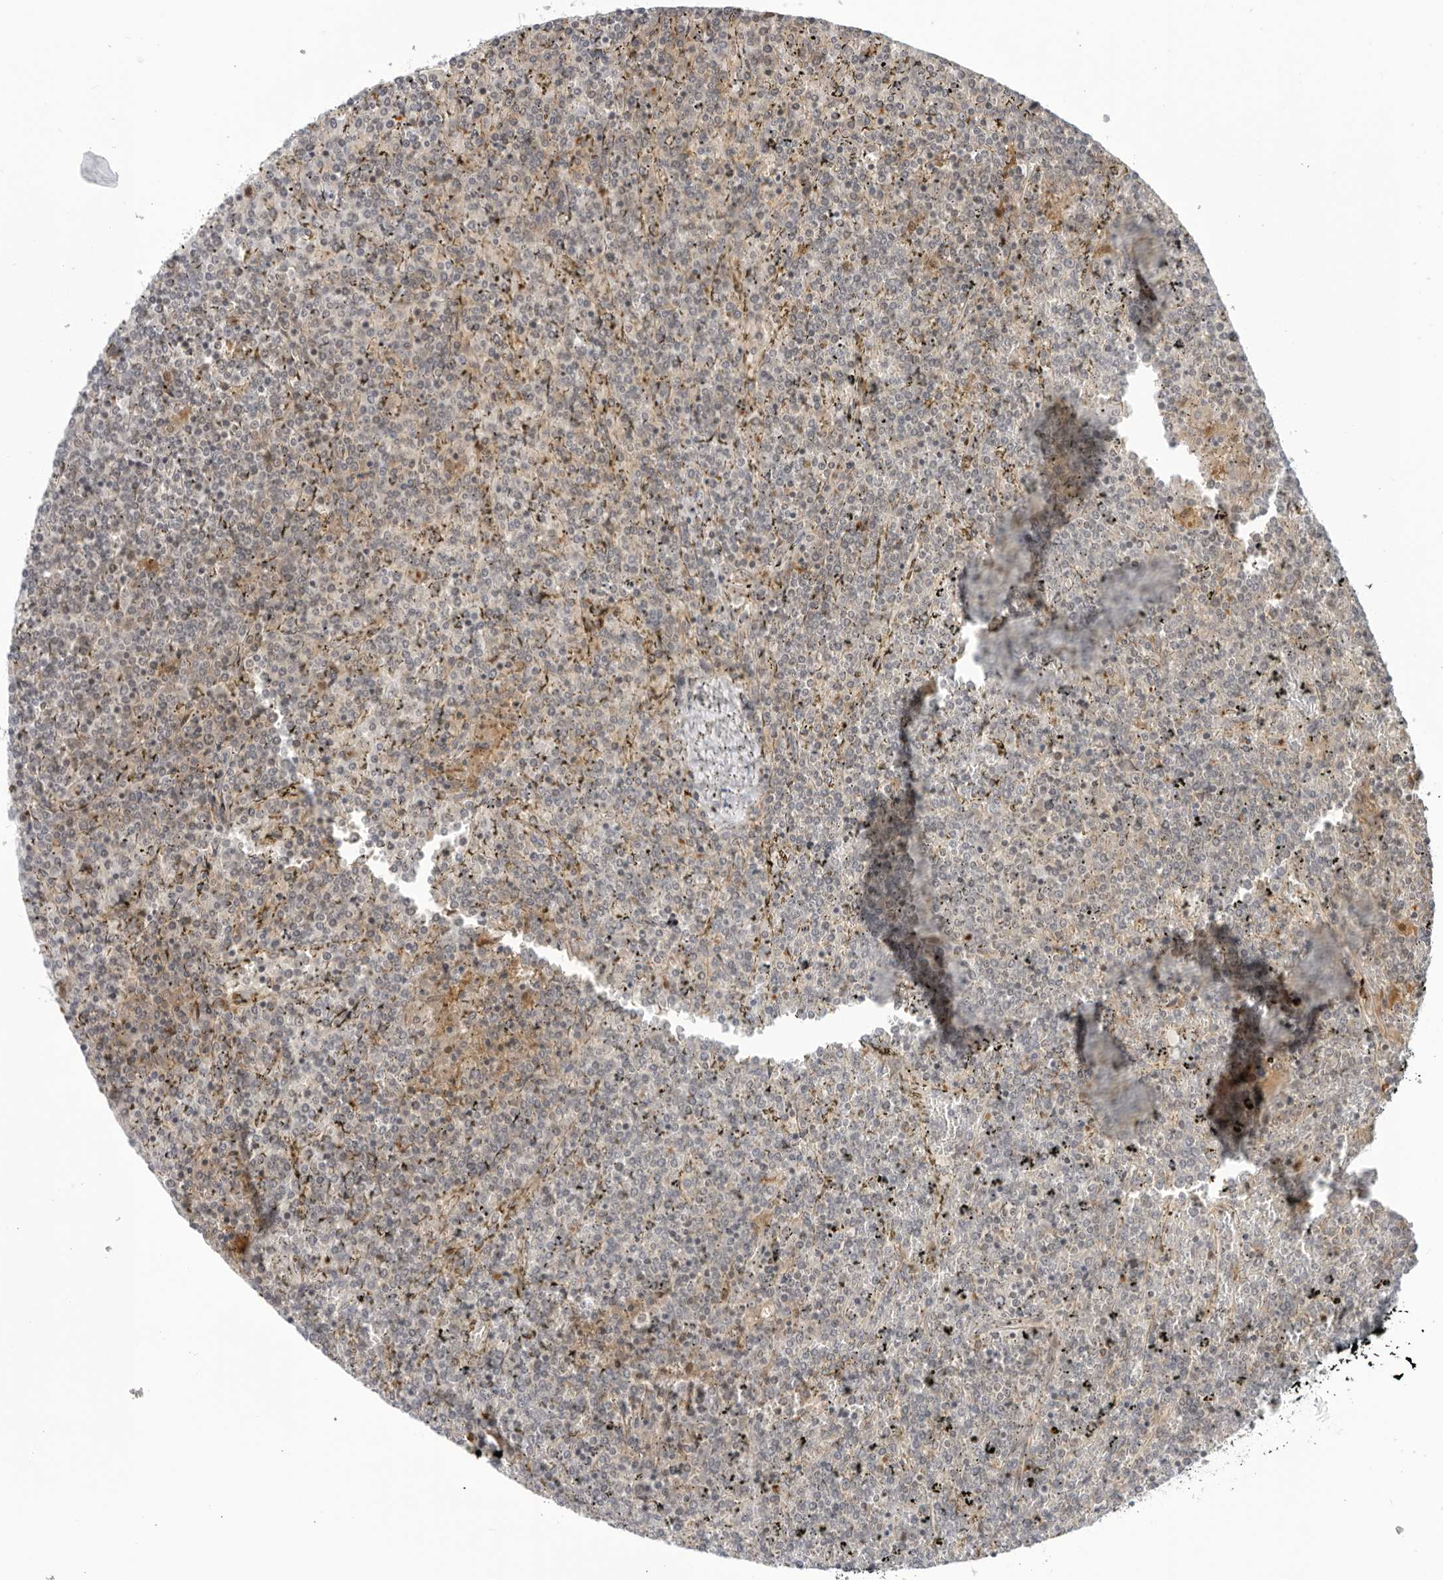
{"staining": {"intensity": "negative", "quantity": "none", "location": "none"}, "tissue": "lymphoma", "cell_type": "Tumor cells", "image_type": "cancer", "snomed": [{"axis": "morphology", "description": "Malignant lymphoma, non-Hodgkin's type, Low grade"}, {"axis": "topography", "description": "Spleen"}], "caption": "Tumor cells show no significant staining in lymphoma.", "gene": "SUGCT", "patient": {"sex": "female", "age": 19}}